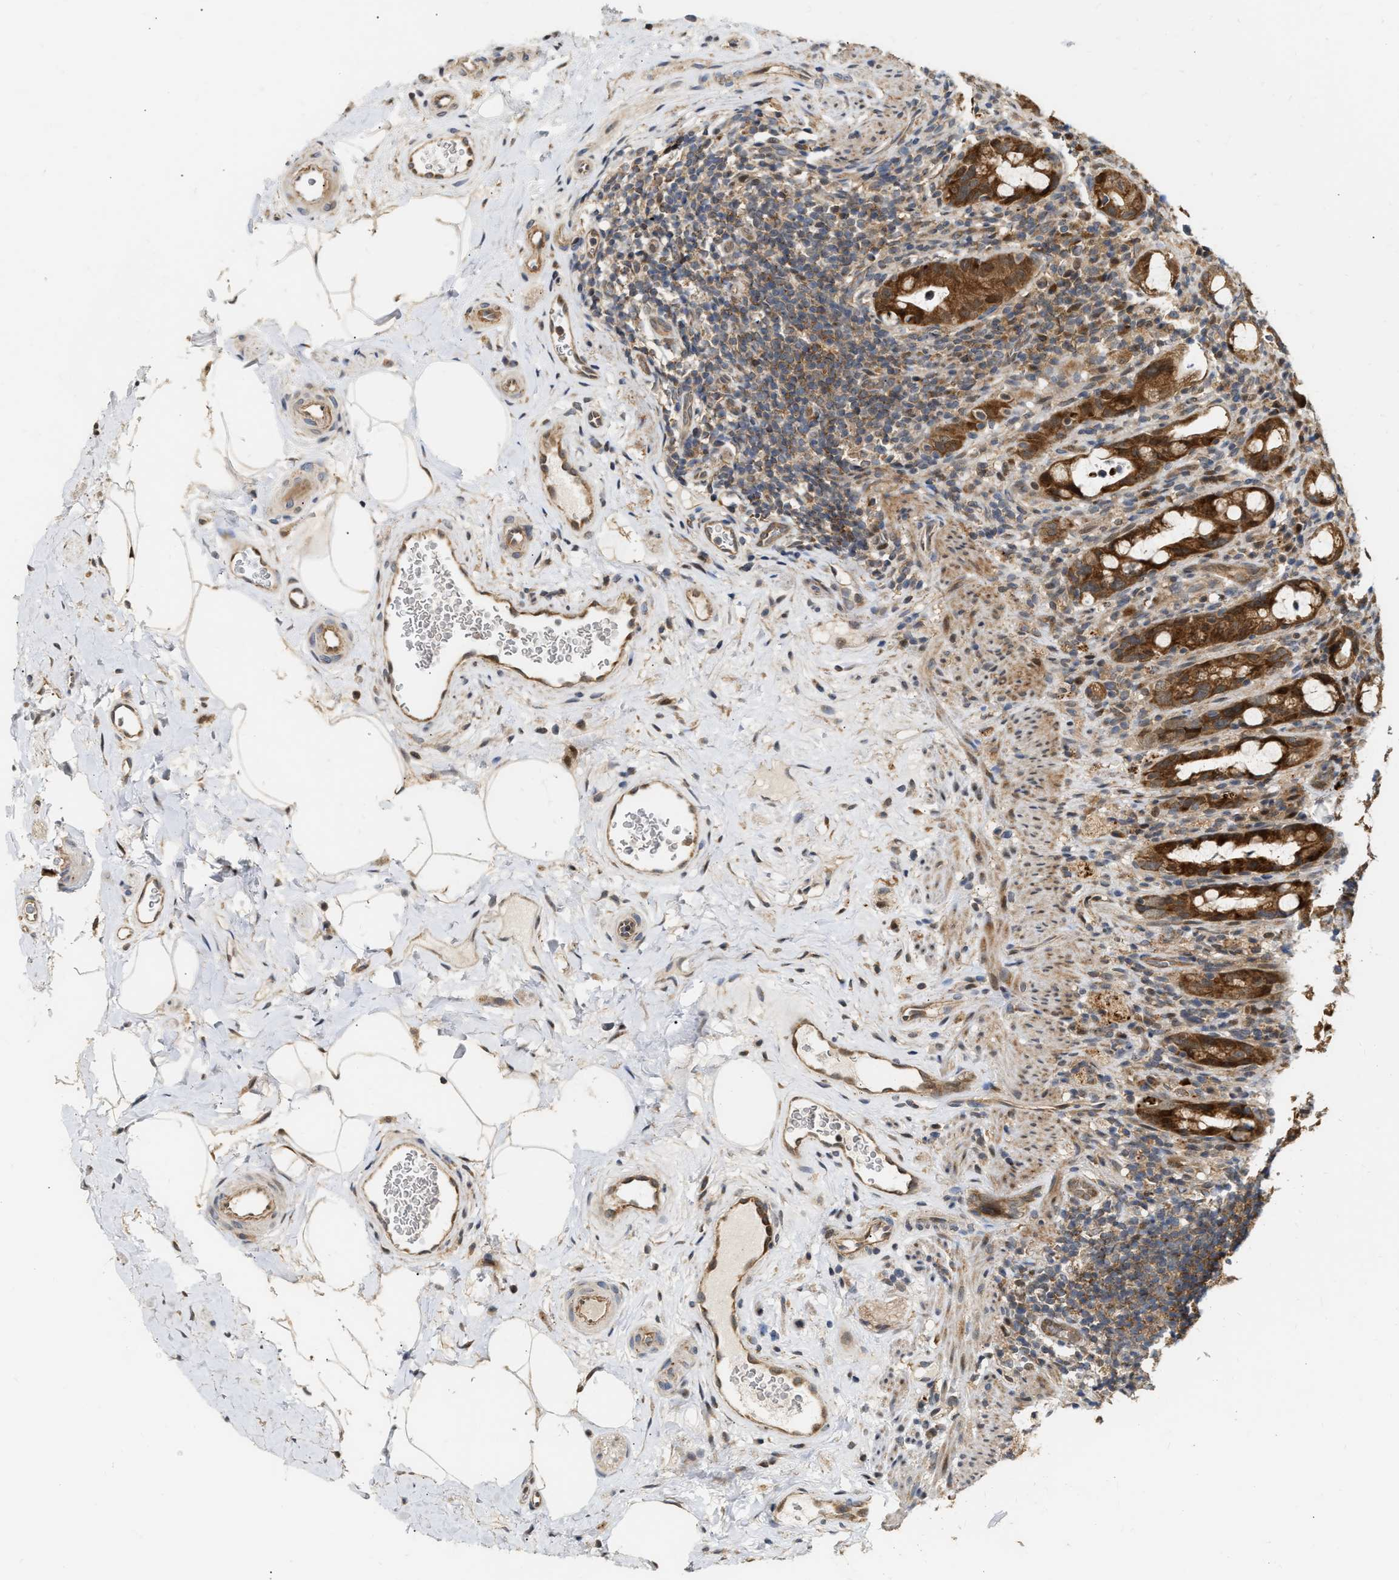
{"staining": {"intensity": "strong", "quantity": ">75%", "location": "cytoplasmic/membranous"}, "tissue": "rectum", "cell_type": "Glandular cells", "image_type": "normal", "snomed": [{"axis": "morphology", "description": "Normal tissue, NOS"}, {"axis": "topography", "description": "Rectum"}], "caption": "A brown stain labels strong cytoplasmic/membranous expression of a protein in glandular cells of unremarkable human rectum.", "gene": "EXTL2", "patient": {"sex": "male", "age": 44}}